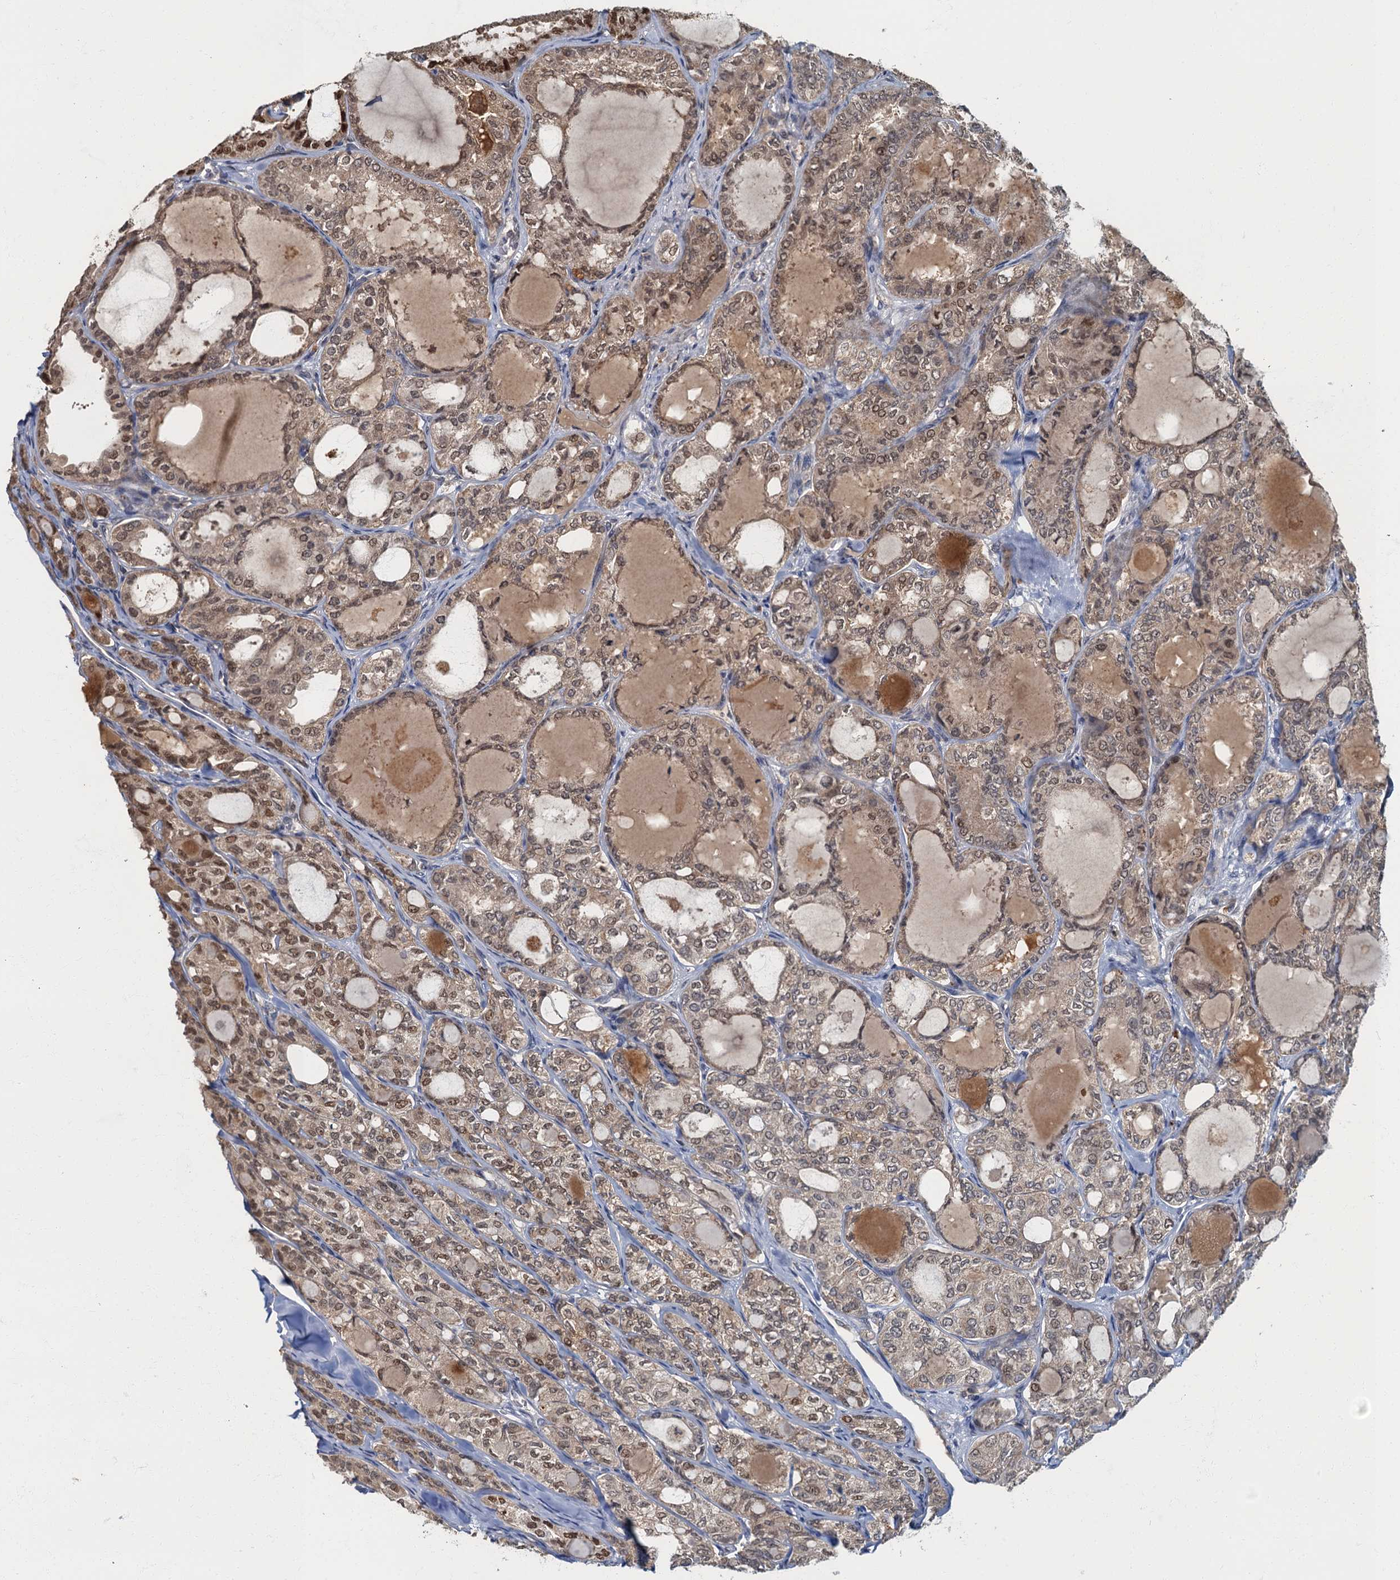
{"staining": {"intensity": "strong", "quantity": "25%-75%", "location": "nuclear"}, "tissue": "thyroid cancer", "cell_type": "Tumor cells", "image_type": "cancer", "snomed": [{"axis": "morphology", "description": "Follicular adenoma carcinoma, NOS"}, {"axis": "topography", "description": "Thyroid gland"}], "caption": "Immunohistochemical staining of thyroid cancer (follicular adenoma carcinoma) reveals high levels of strong nuclear staining in approximately 25%-75% of tumor cells.", "gene": "WDCP", "patient": {"sex": "male", "age": 75}}